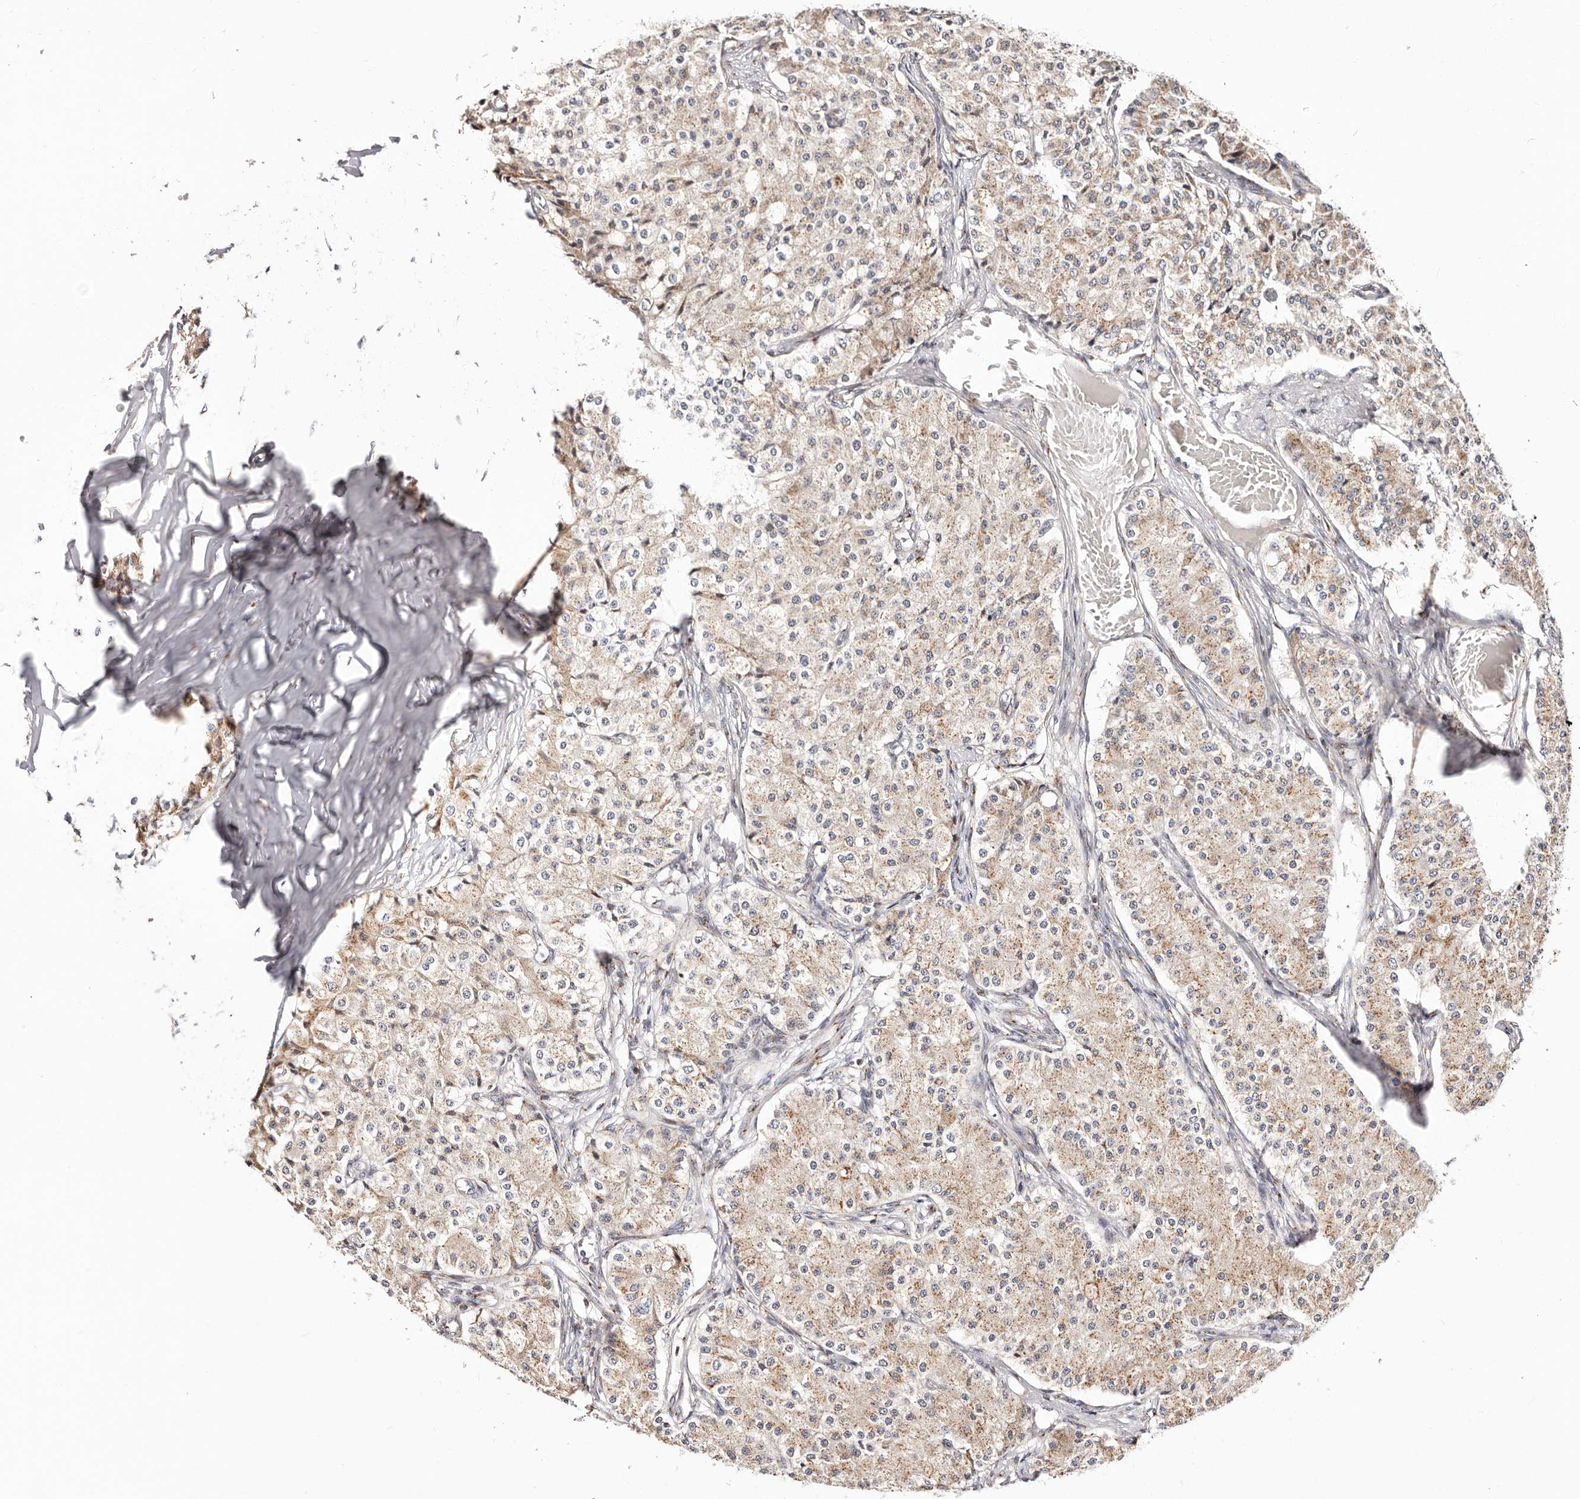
{"staining": {"intensity": "weak", "quantity": "25%-75%", "location": "cytoplasmic/membranous"}, "tissue": "carcinoid", "cell_type": "Tumor cells", "image_type": "cancer", "snomed": [{"axis": "morphology", "description": "Carcinoid, malignant, NOS"}, {"axis": "topography", "description": "Colon"}], "caption": "Carcinoid (malignant) stained for a protein (brown) displays weak cytoplasmic/membranous positive staining in about 25%-75% of tumor cells.", "gene": "MAPK6", "patient": {"sex": "female", "age": 52}}